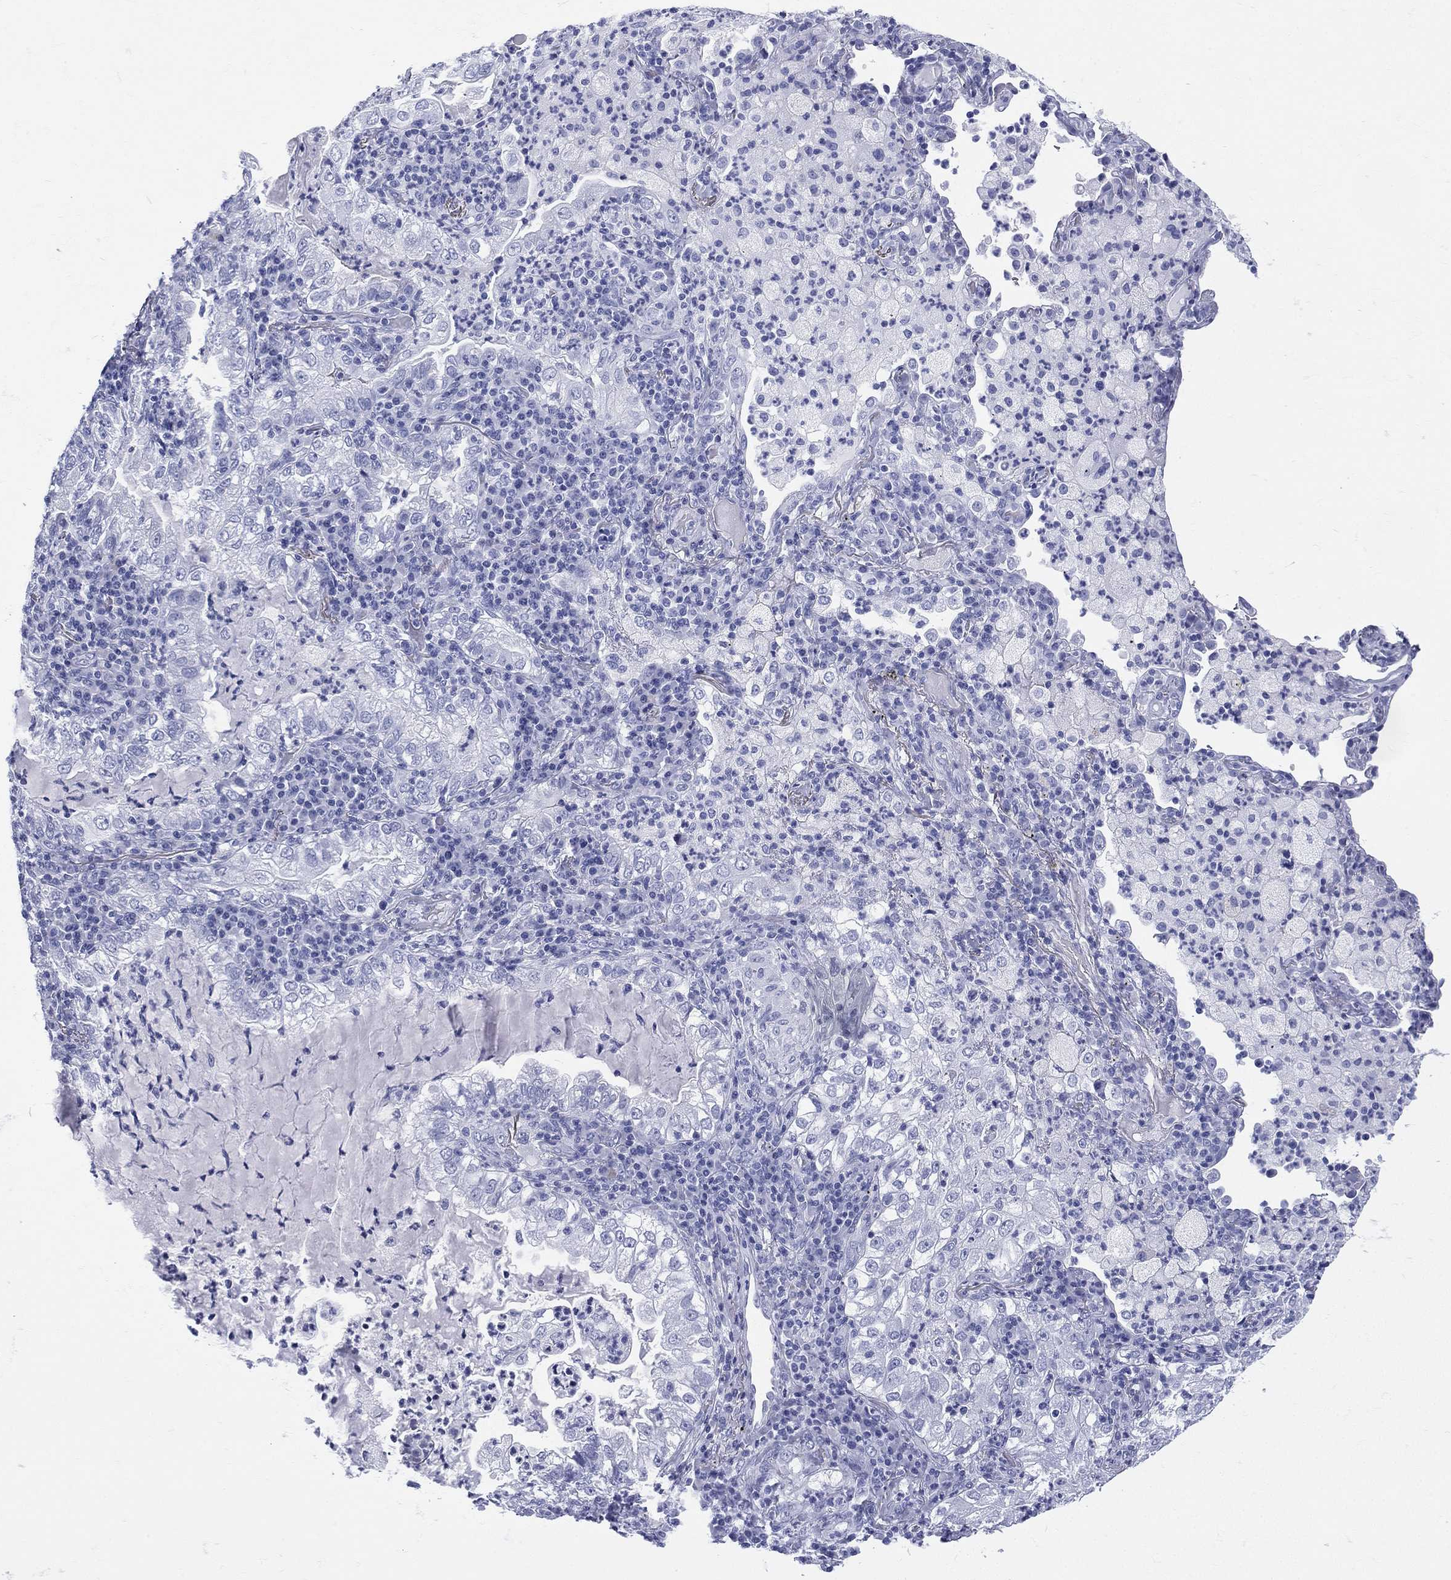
{"staining": {"intensity": "negative", "quantity": "none", "location": "none"}, "tissue": "lung cancer", "cell_type": "Tumor cells", "image_type": "cancer", "snomed": [{"axis": "morphology", "description": "Adenocarcinoma, NOS"}, {"axis": "topography", "description": "Lung"}], "caption": "High magnification brightfield microscopy of lung cancer stained with DAB (3,3'-diaminobenzidine) (brown) and counterstained with hematoxylin (blue): tumor cells show no significant positivity.", "gene": "ETNPPL", "patient": {"sex": "female", "age": 73}}